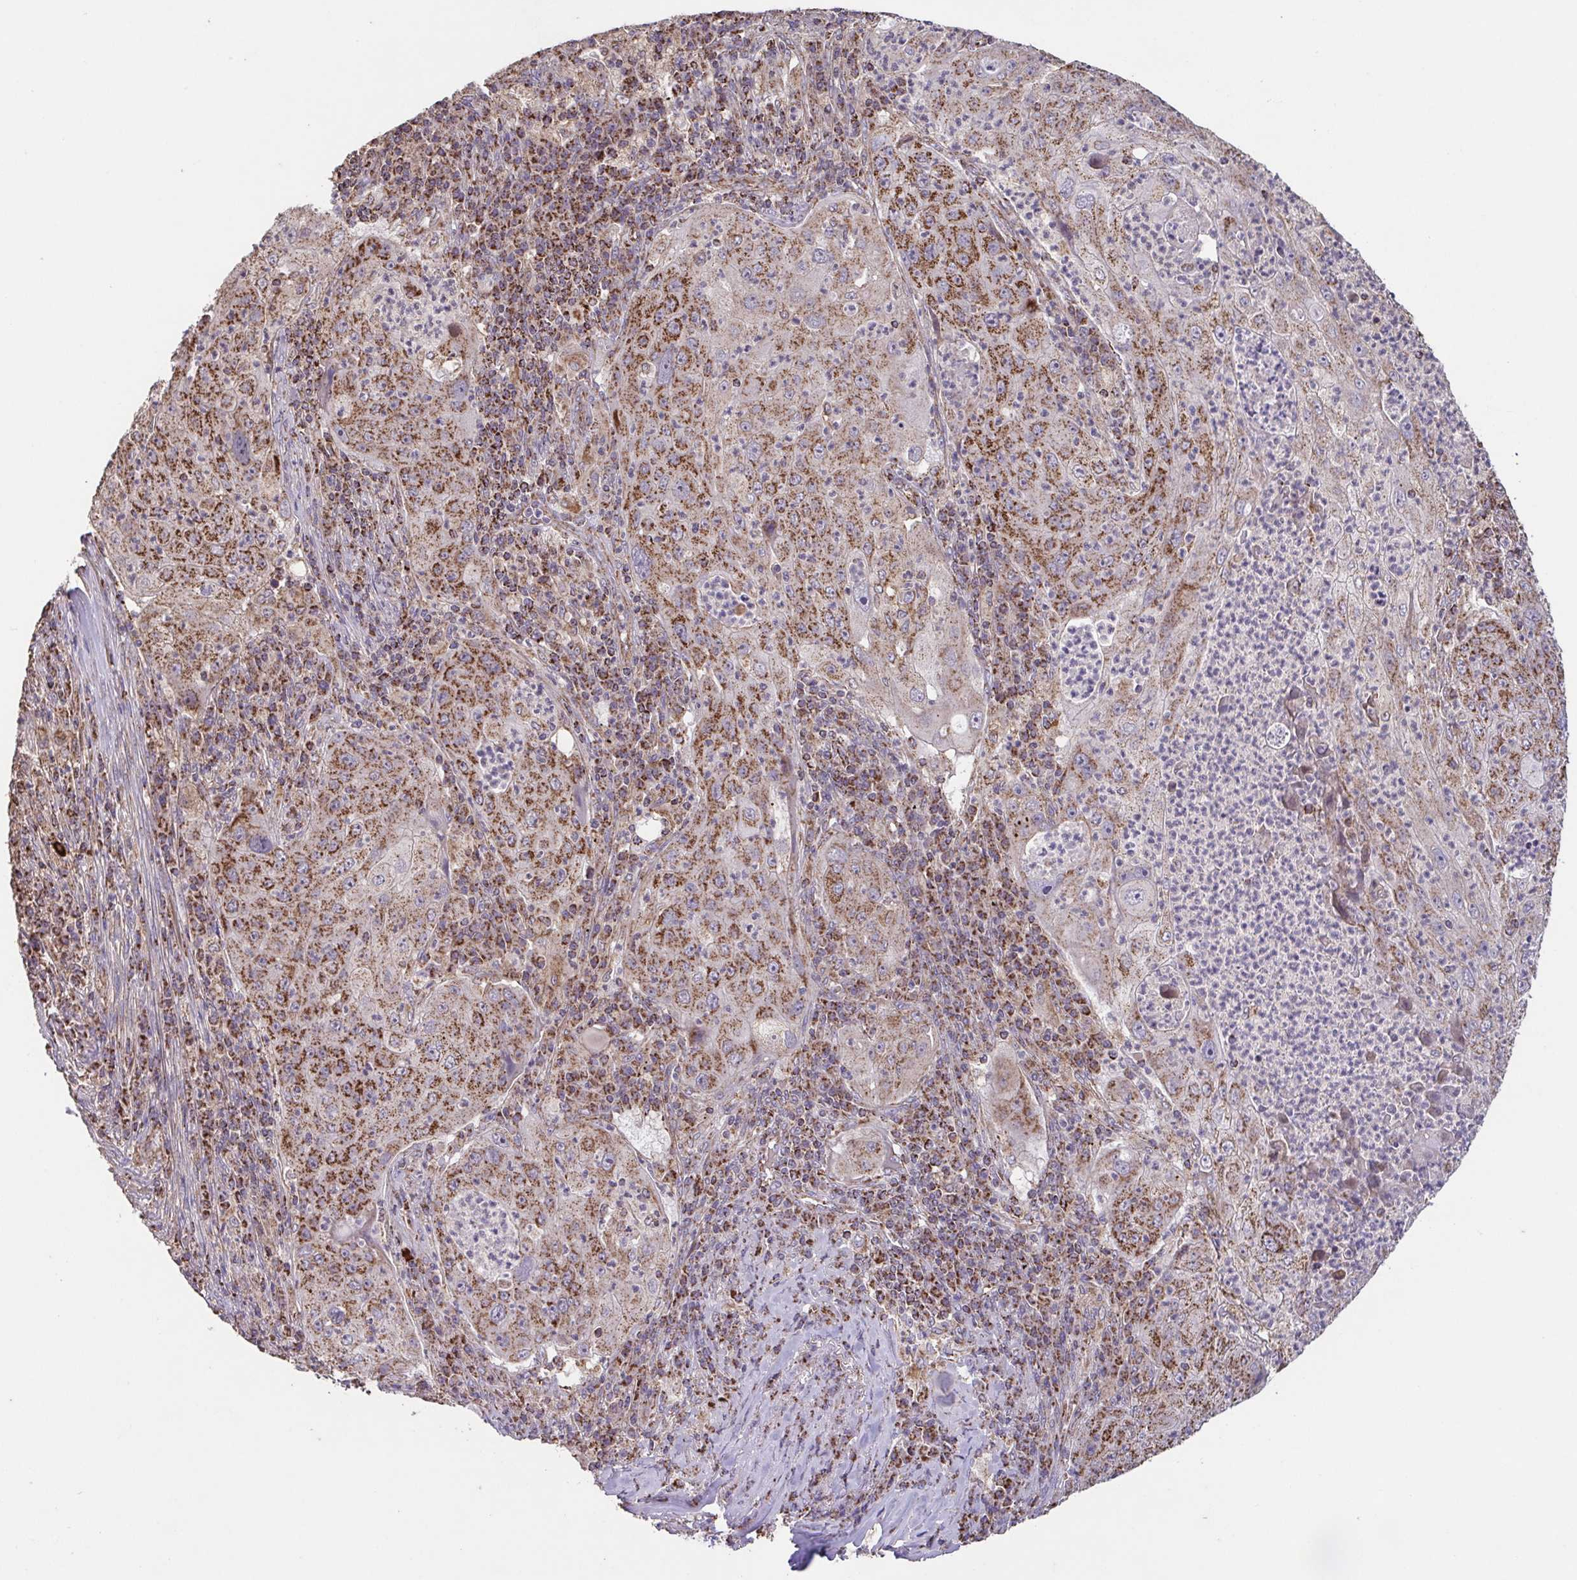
{"staining": {"intensity": "moderate", "quantity": ">75%", "location": "cytoplasmic/membranous"}, "tissue": "lung cancer", "cell_type": "Tumor cells", "image_type": "cancer", "snomed": [{"axis": "morphology", "description": "Squamous cell carcinoma, NOS"}, {"axis": "topography", "description": "Lung"}], "caption": "An image of lung cancer (squamous cell carcinoma) stained for a protein shows moderate cytoplasmic/membranous brown staining in tumor cells.", "gene": "DIP2B", "patient": {"sex": "female", "age": 59}}